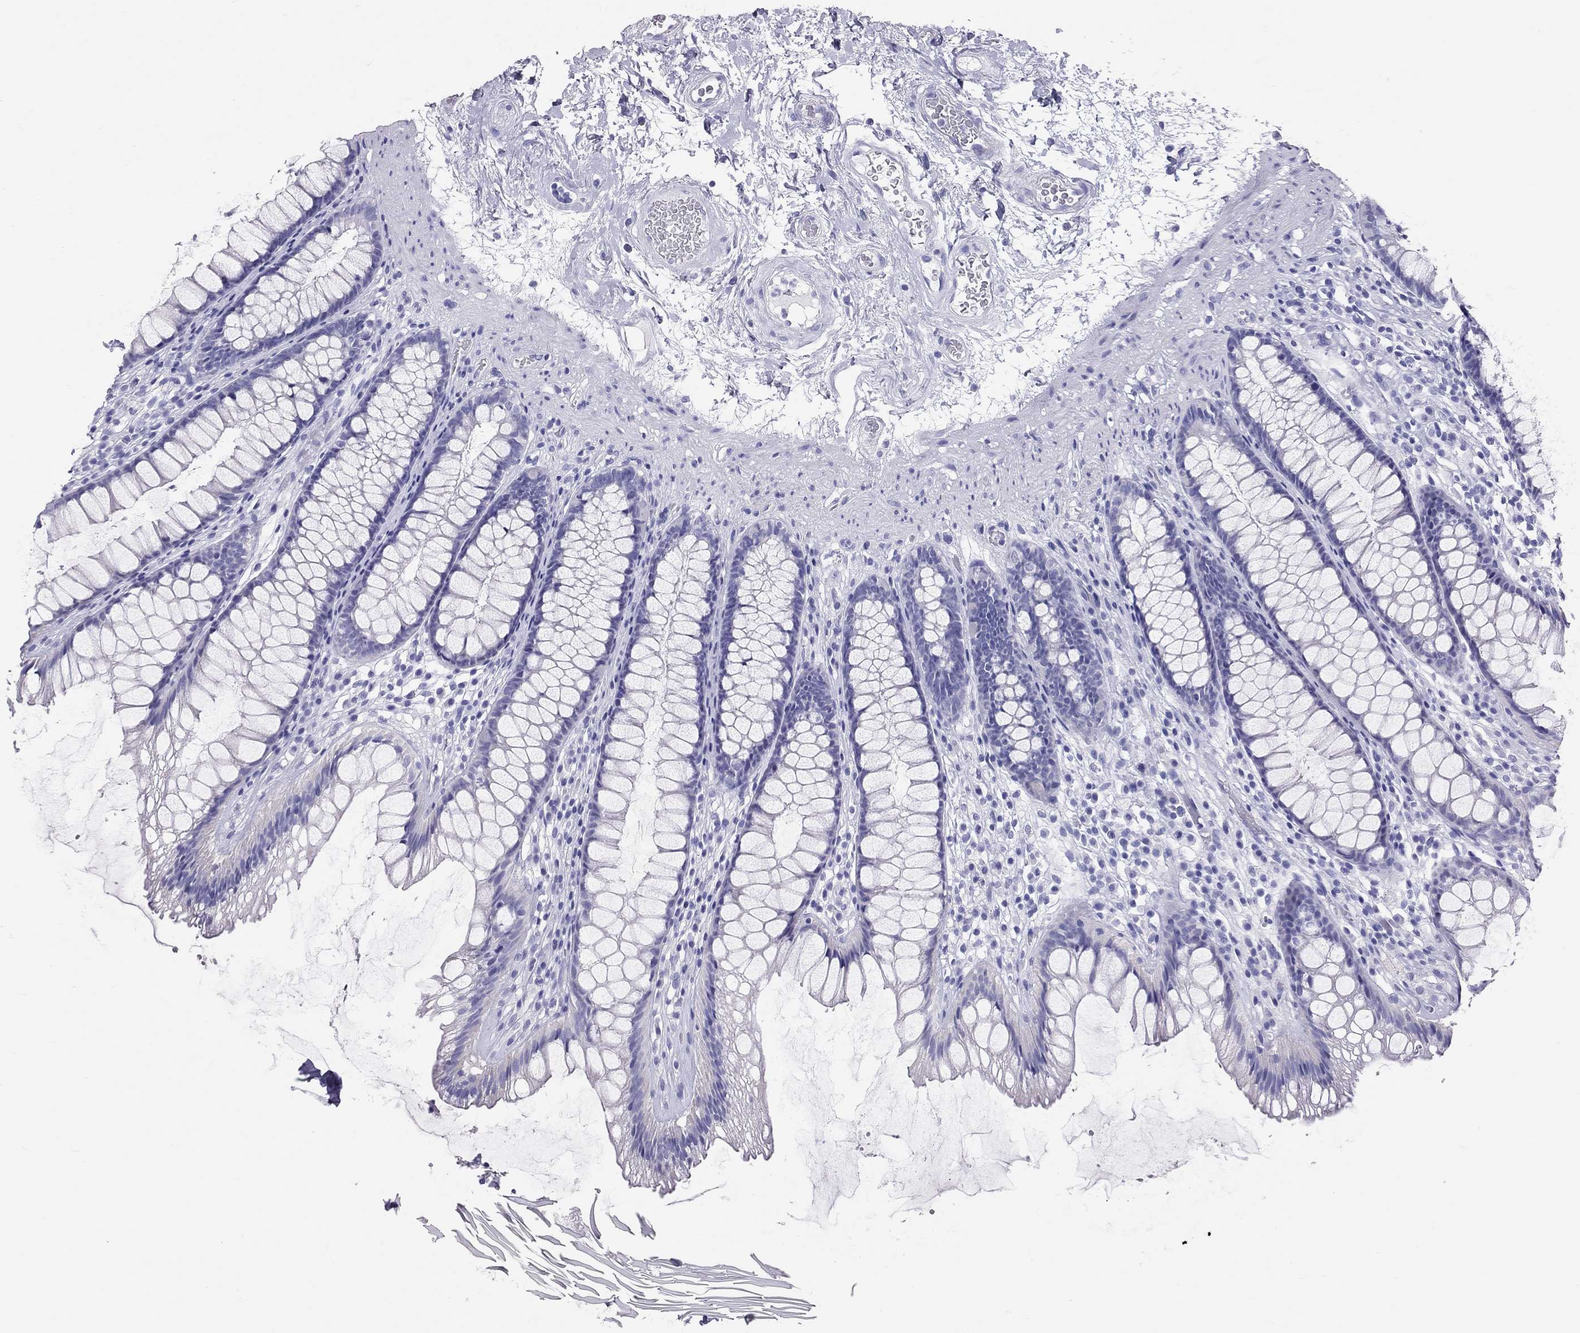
{"staining": {"intensity": "negative", "quantity": "none", "location": "none"}, "tissue": "rectum", "cell_type": "Glandular cells", "image_type": "normal", "snomed": [{"axis": "morphology", "description": "Normal tissue, NOS"}, {"axis": "topography", "description": "Rectum"}], "caption": "Human rectum stained for a protein using IHC displays no positivity in glandular cells.", "gene": "PSMB11", "patient": {"sex": "male", "age": 72}}